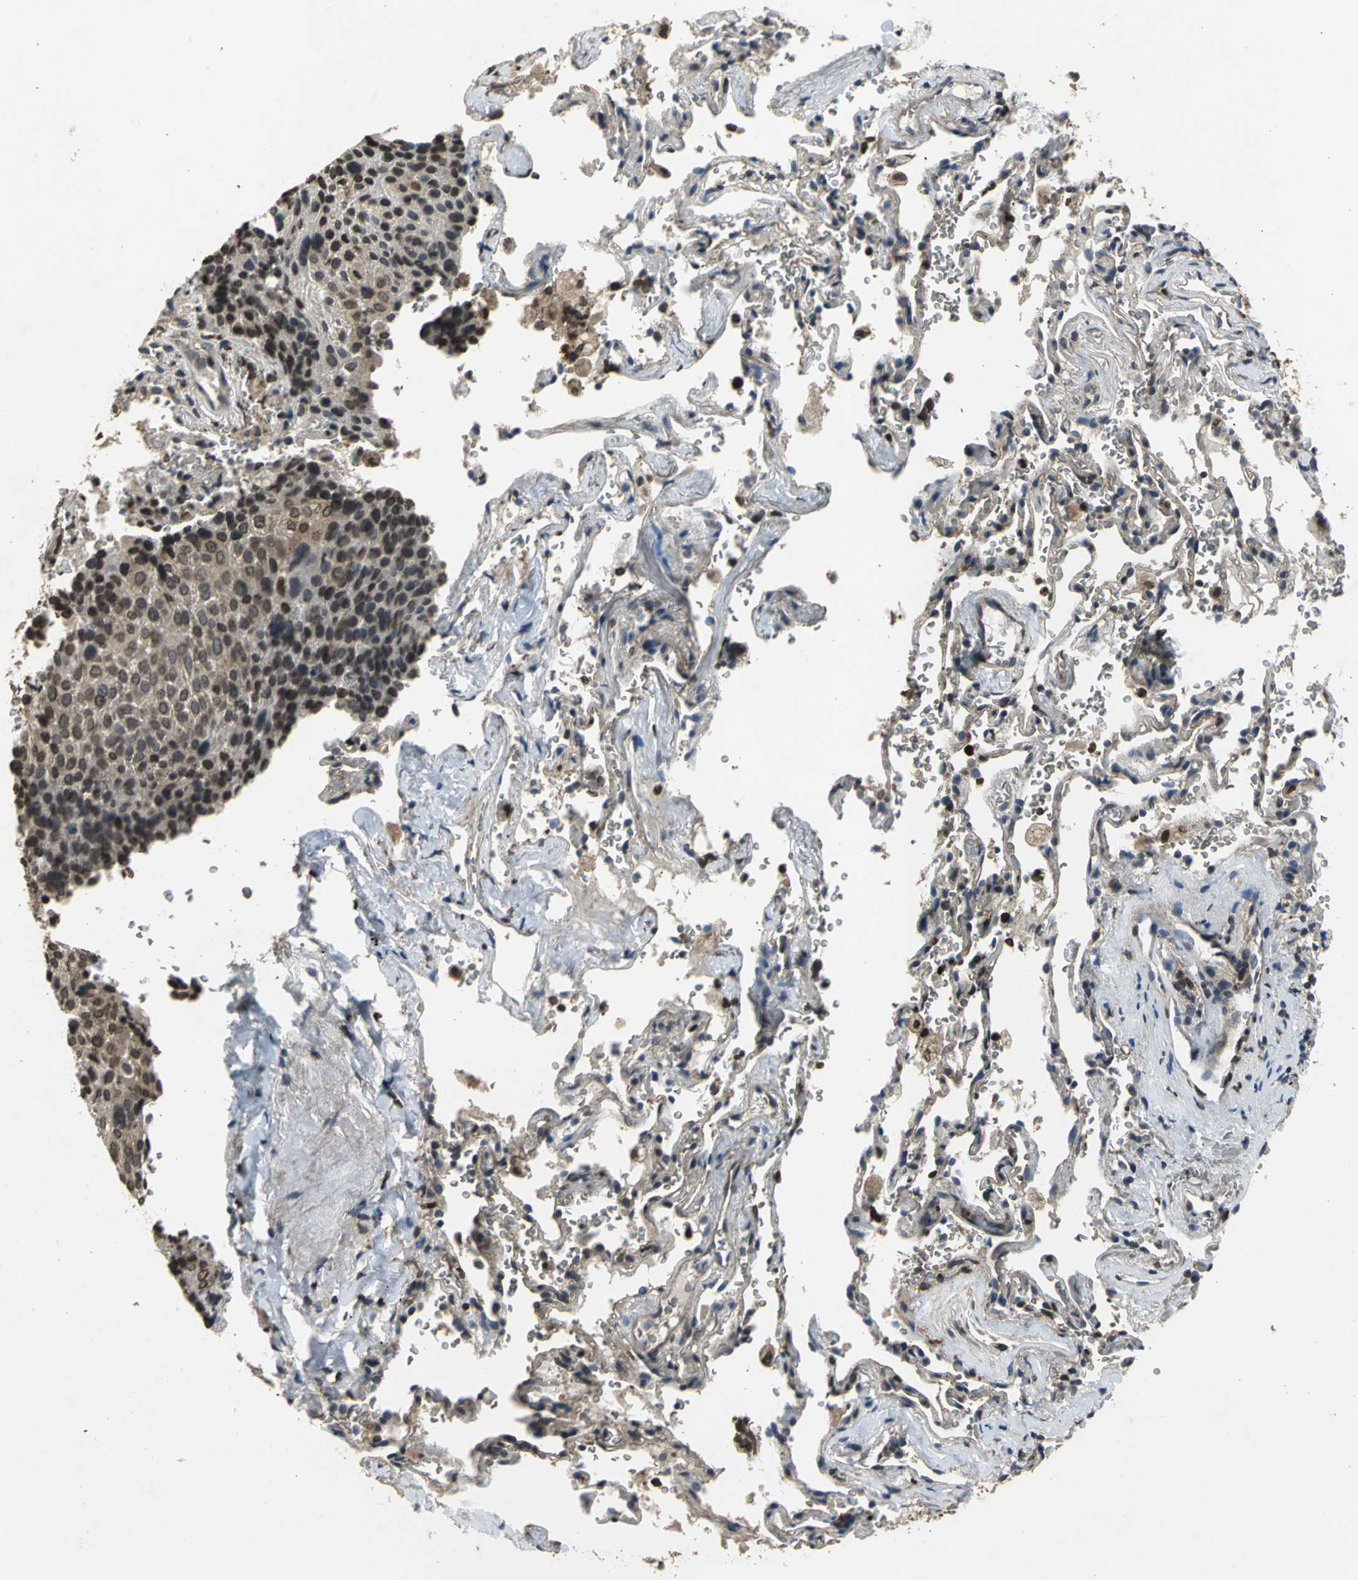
{"staining": {"intensity": "strong", "quantity": ">75%", "location": "cytoplasmic/membranous,nuclear"}, "tissue": "lung cancer", "cell_type": "Tumor cells", "image_type": "cancer", "snomed": [{"axis": "morphology", "description": "Squamous cell carcinoma, NOS"}, {"axis": "topography", "description": "Lung"}], "caption": "This photomicrograph reveals lung squamous cell carcinoma stained with IHC to label a protein in brown. The cytoplasmic/membranous and nuclear of tumor cells show strong positivity for the protein. Nuclei are counter-stained blue.", "gene": "AHR", "patient": {"sex": "male", "age": 54}}